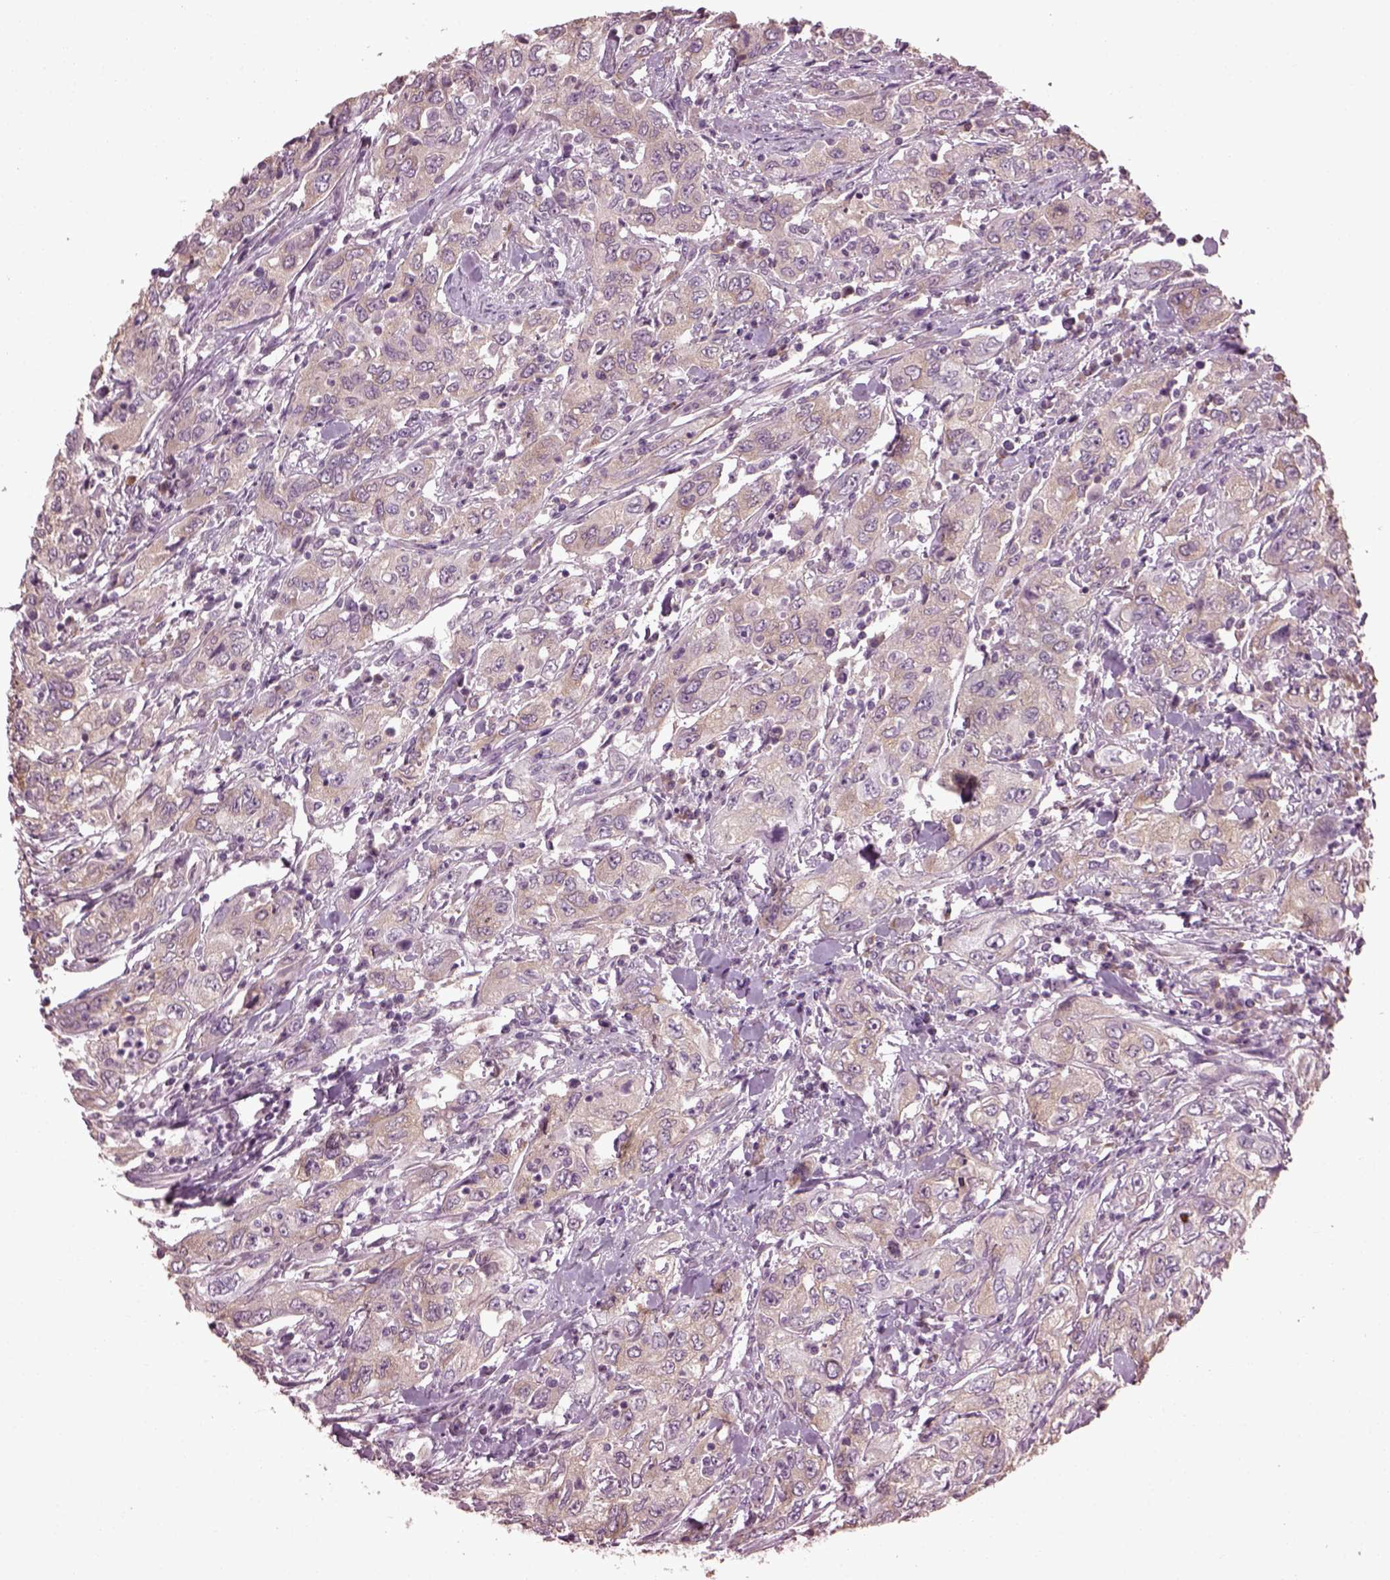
{"staining": {"intensity": "weak", "quantity": "<25%", "location": "cytoplasmic/membranous"}, "tissue": "urothelial cancer", "cell_type": "Tumor cells", "image_type": "cancer", "snomed": [{"axis": "morphology", "description": "Urothelial carcinoma, High grade"}, {"axis": "topography", "description": "Urinary bladder"}], "caption": "Immunohistochemistry photomicrograph of neoplastic tissue: urothelial carcinoma (high-grade) stained with DAB (3,3'-diaminobenzidine) exhibits no significant protein staining in tumor cells.", "gene": "CABP5", "patient": {"sex": "male", "age": 76}}